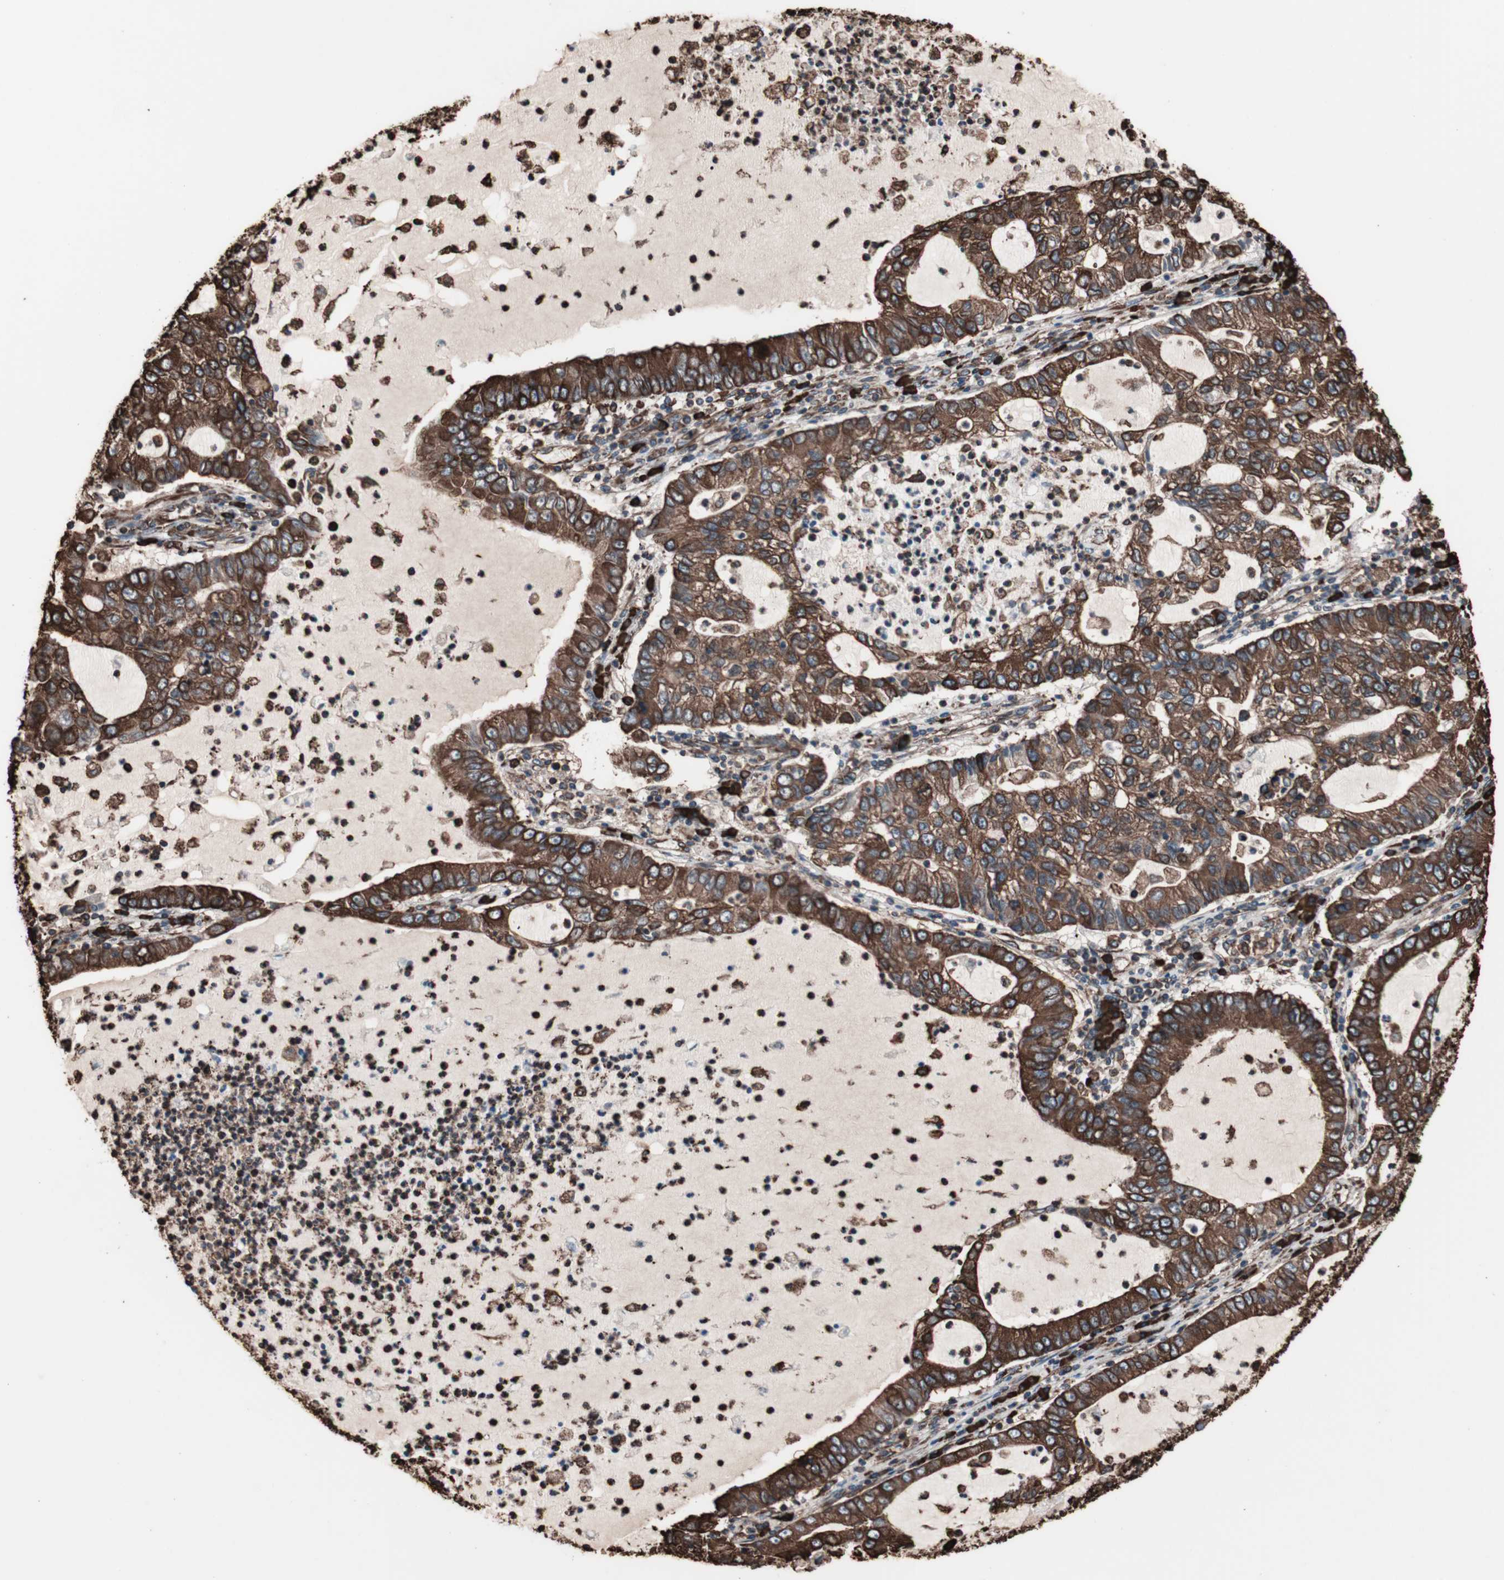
{"staining": {"intensity": "strong", "quantity": ">75%", "location": "cytoplasmic/membranous"}, "tissue": "lung cancer", "cell_type": "Tumor cells", "image_type": "cancer", "snomed": [{"axis": "morphology", "description": "Adenocarcinoma, NOS"}, {"axis": "topography", "description": "Lung"}], "caption": "Strong cytoplasmic/membranous protein expression is present in approximately >75% of tumor cells in lung cancer (adenocarcinoma).", "gene": "HSP90B1", "patient": {"sex": "female", "age": 51}}